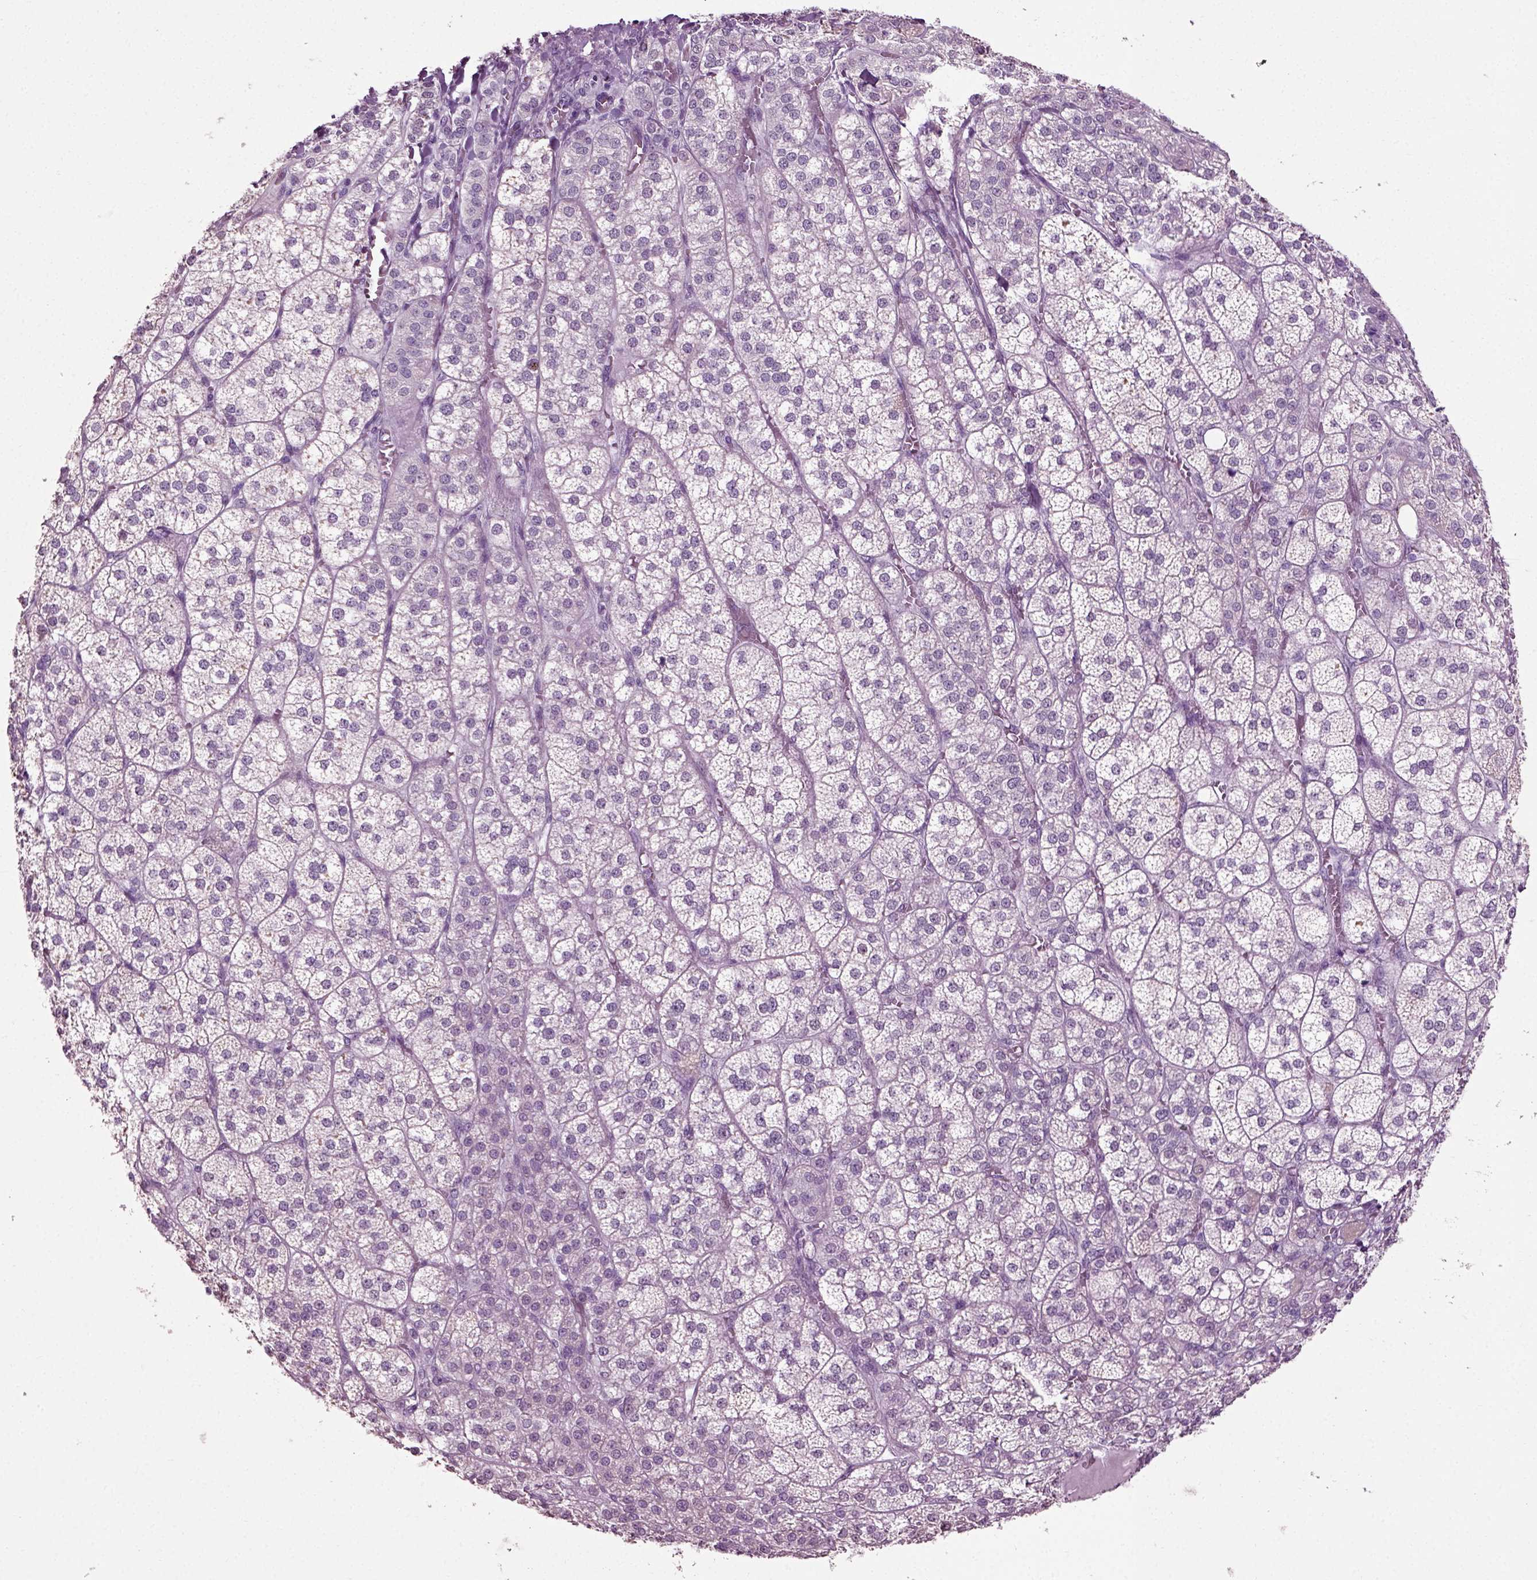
{"staining": {"intensity": "negative", "quantity": "none", "location": "none"}, "tissue": "adrenal gland", "cell_type": "Glandular cells", "image_type": "normal", "snomed": [{"axis": "morphology", "description": "Normal tissue, NOS"}, {"axis": "topography", "description": "Adrenal gland"}], "caption": "DAB (3,3'-diaminobenzidine) immunohistochemical staining of normal human adrenal gland demonstrates no significant expression in glandular cells.", "gene": "SLC26A8", "patient": {"sex": "female", "age": 60}}